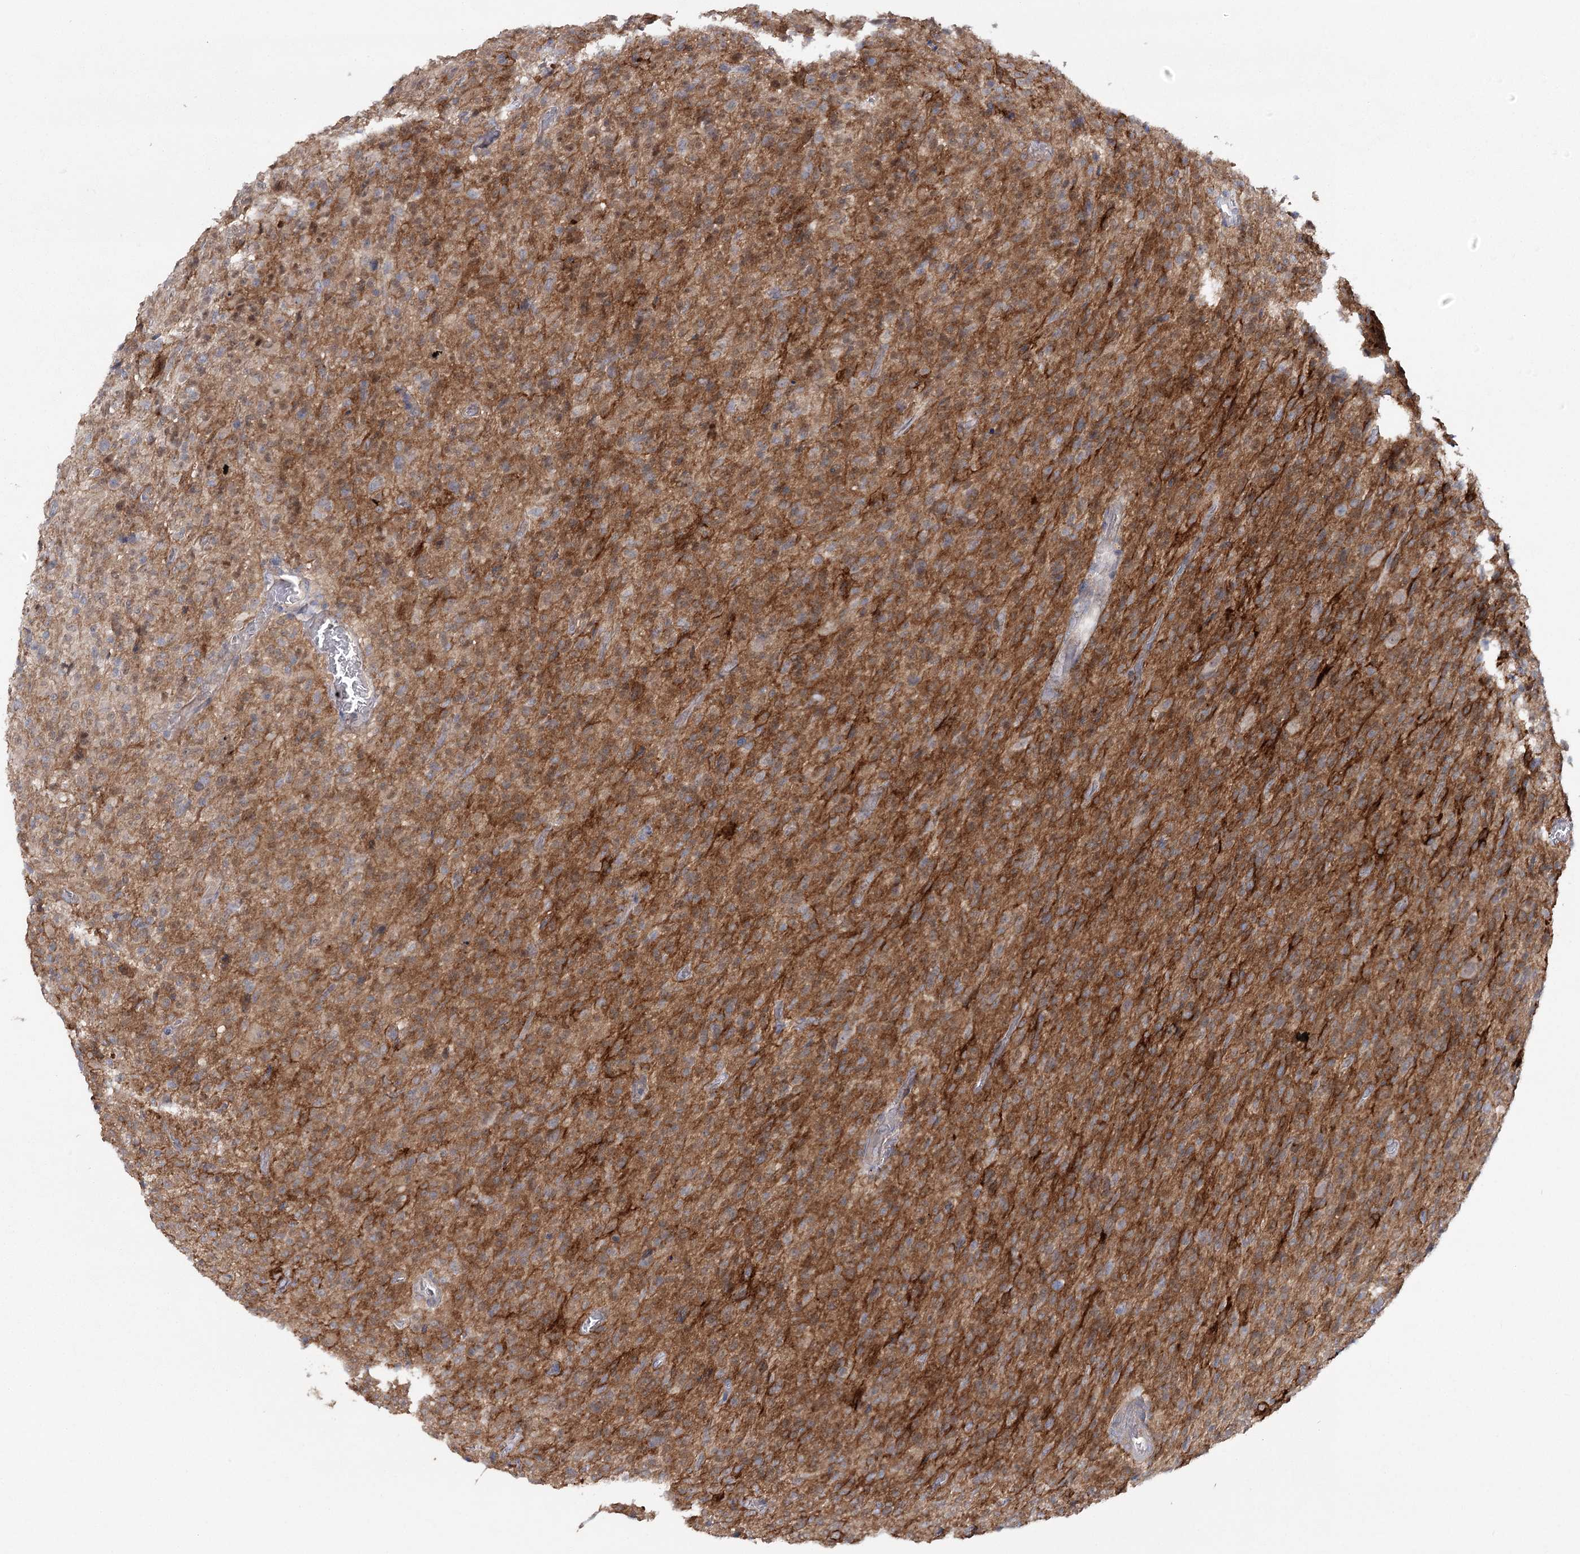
{"staining": {"intensity": "moderate", "quantity": "25%-75%", "location": "cytoplasmic/membranous"}, "tissue": "glioma", "cell_type": "Tumor cells", "image_type": "cancer", "snomed": [{"axis": "morphology", "description": "Glioma, malignant, High grade"}, {"axis": "topography", "description": "Brain"}], "caption": "High-grade glioma (malignant) was stained to show a protein in brown. There is medium levels of moderate cytoplasmic/membranous staining in approximately 25%-75% of tumor cells.", "gene": "MAP3K13", "patient": {"sex": "female", "age": 57}}